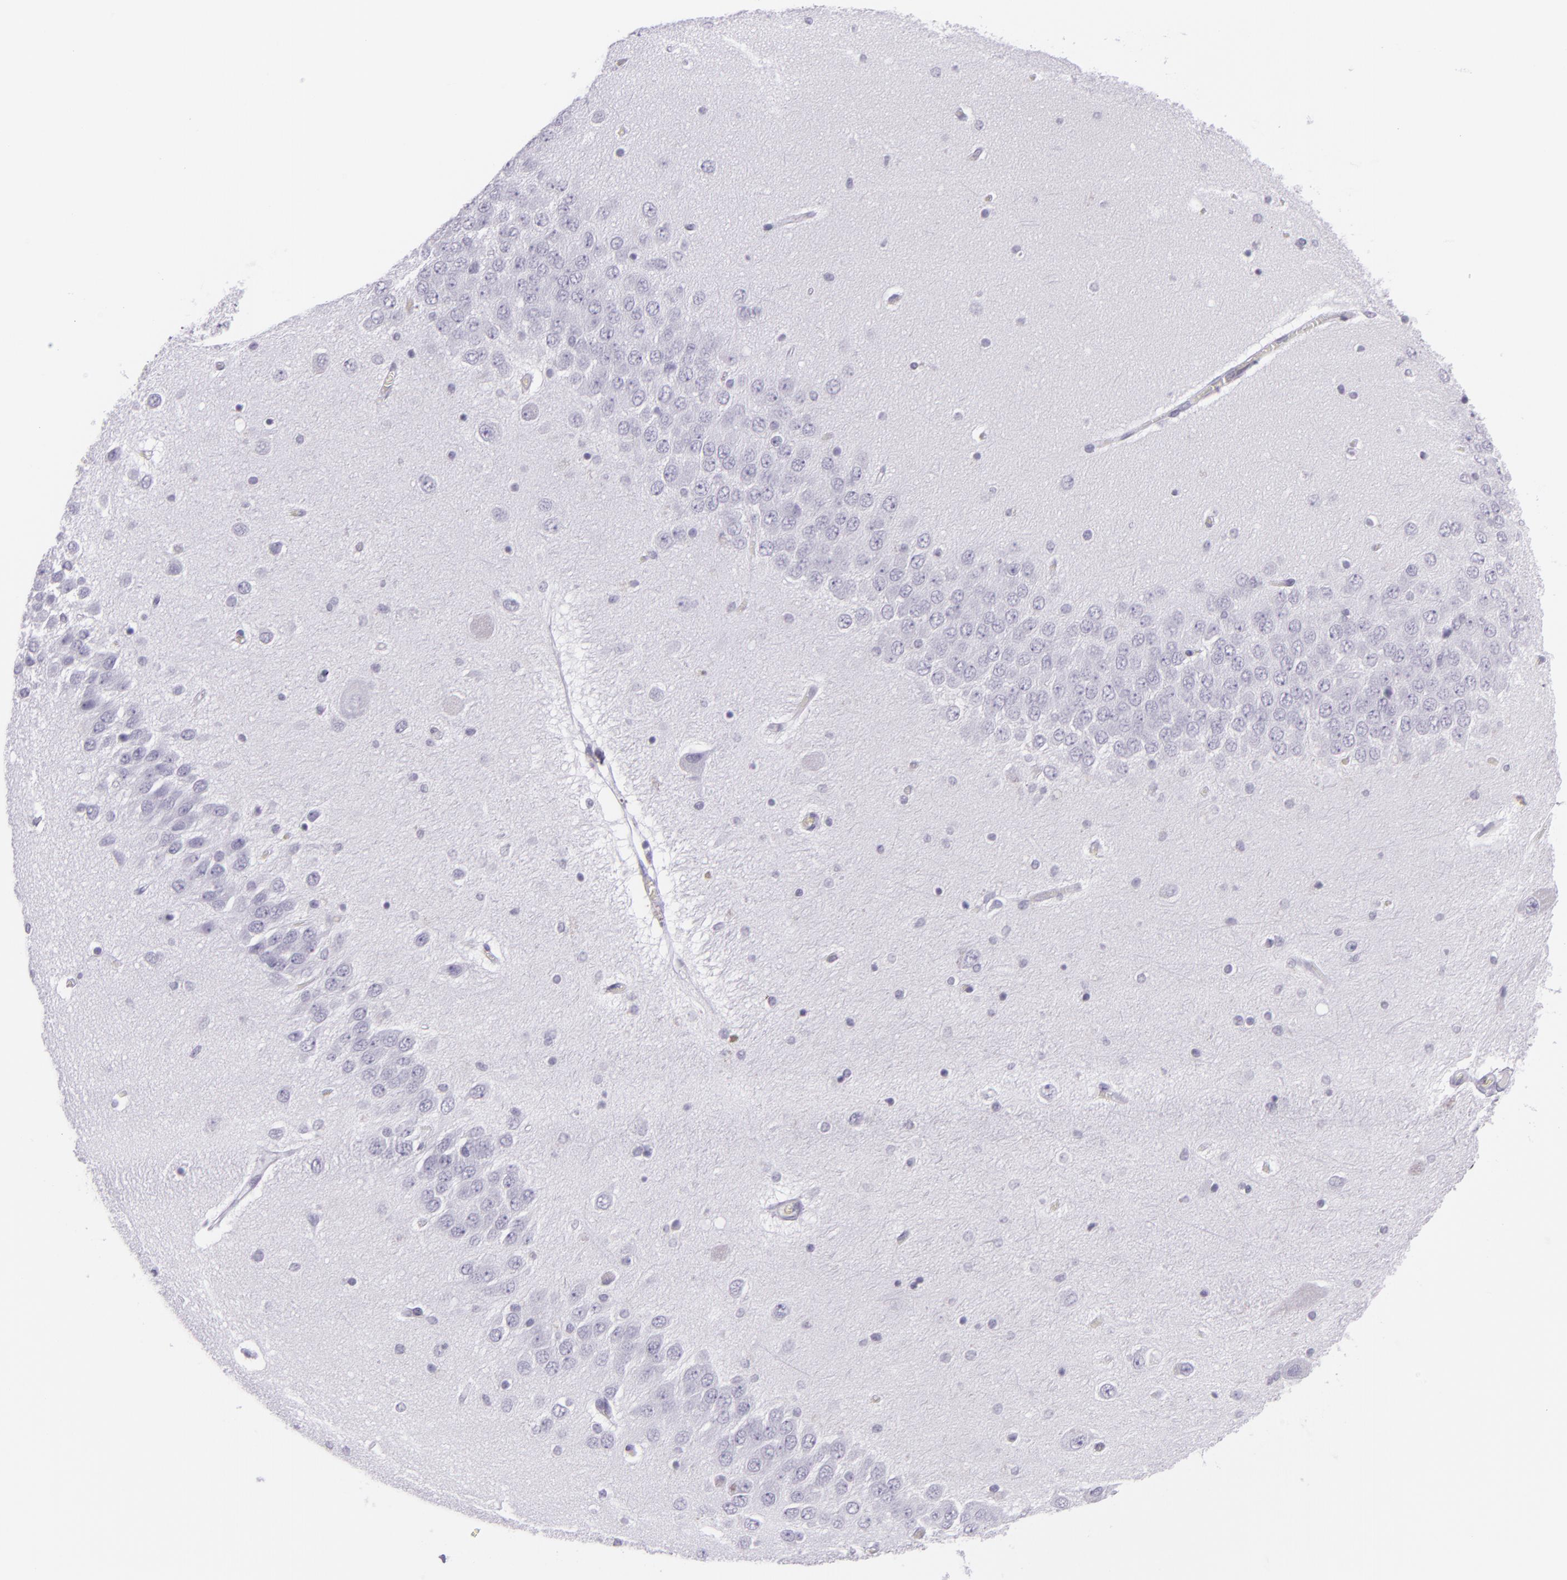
{"staining": {"intensity": "negative", "quantity": "none", "location": "none"}, "tissue": "hippocampus", "cell_type": "Glial cells", "image_type": "normal", "snomed": [{"axis": "morphology", "description": "Normal tissue, NOS"}, {"axis": "topography", "description": "Hippocampus"}], "caption": "Immunohistochemistry photomicrograph of unremarkable hippocampus: human hippocampus stained with DAB (3,3'-diaminobenzidine) exhibits no significant protein expression in glial cells.", "gene": "MUC6", "patient": {"sex": "female", "age": 54}}